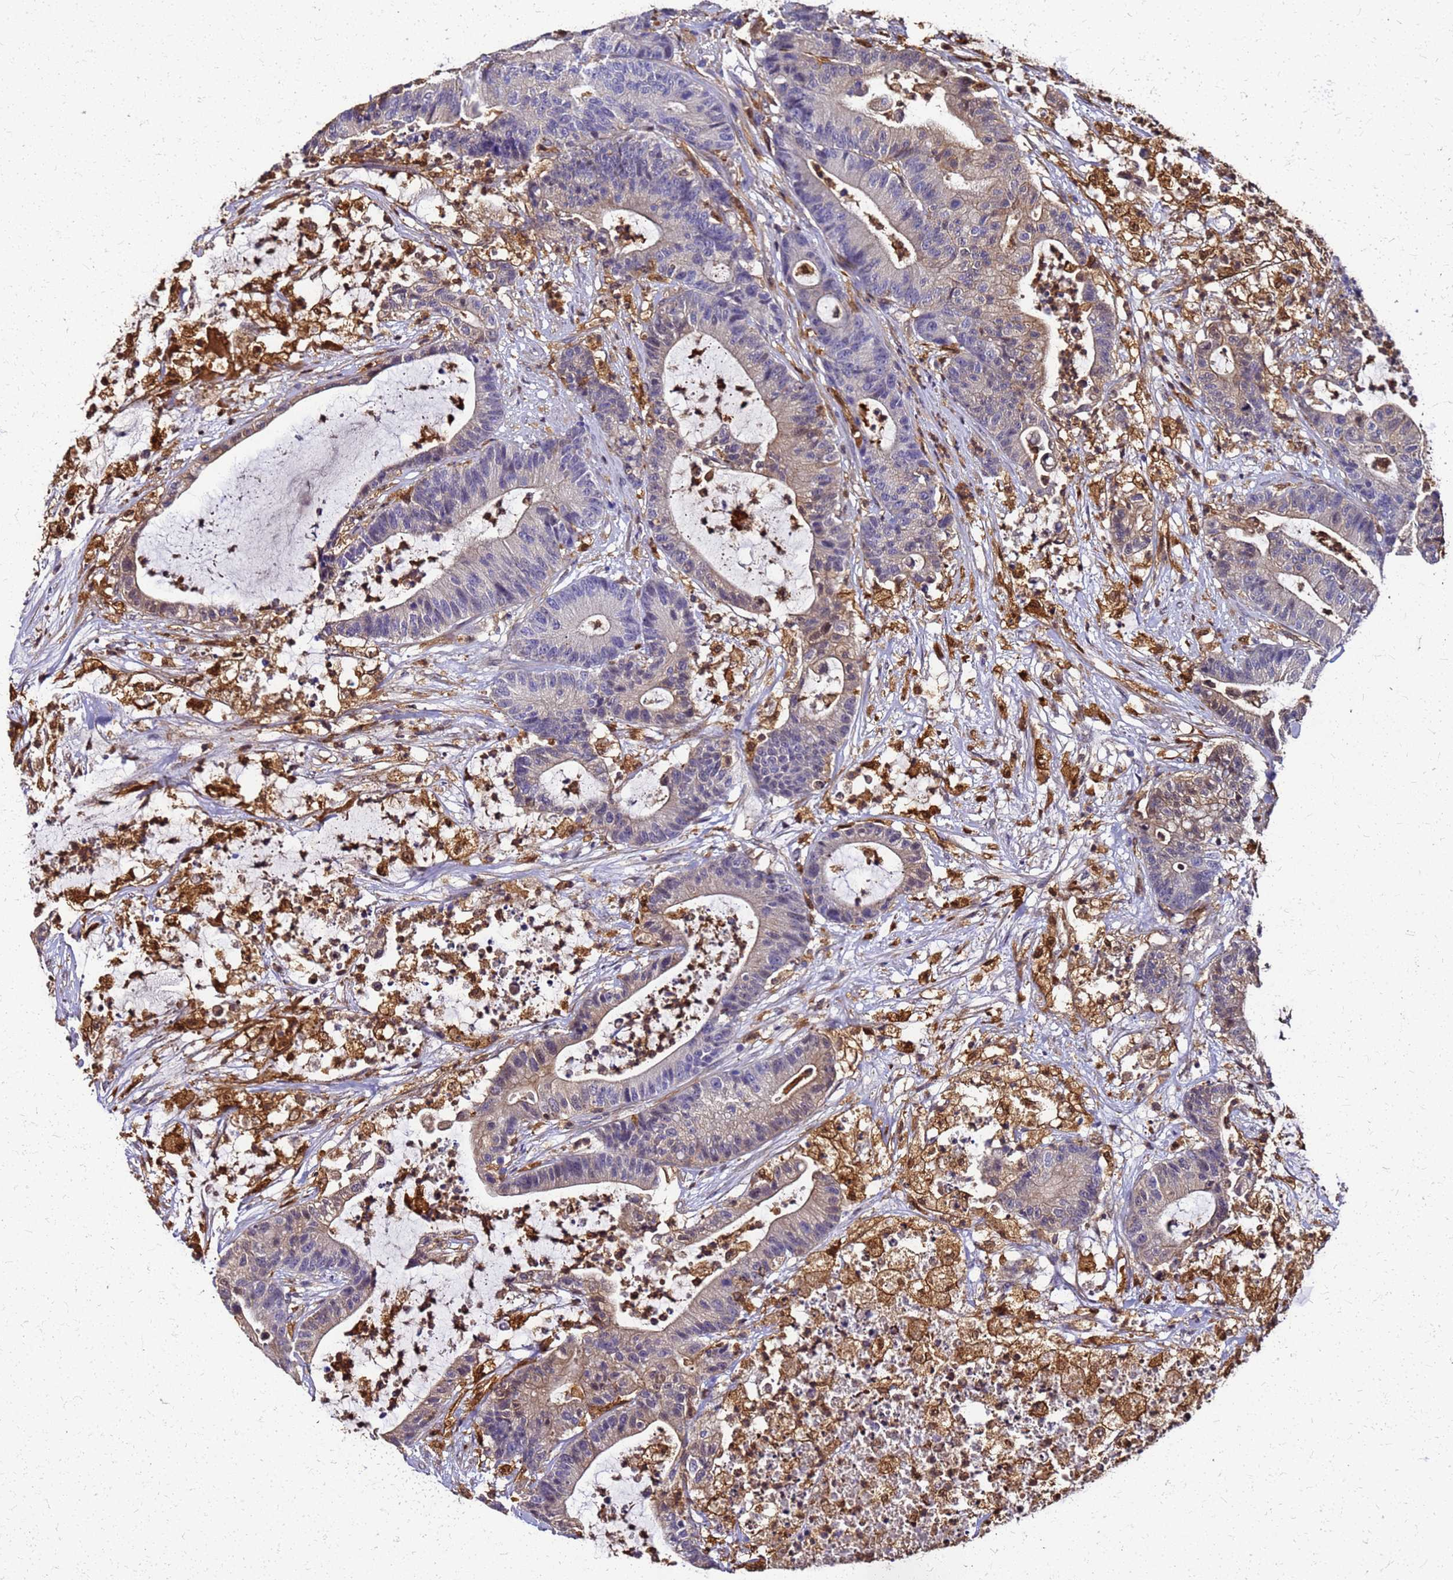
{"staining": {"intensity": "weak", "quantity": "<25%", "location": "cytoplasmic/membranous"}, "tissue": "colorectal cancer", "cell_type": "Tumor cells", "image_type": "cancer", "snomed": [{"axis": "morphology", "description": "Adenocarcinoma, NOS"}, {"axis": "topography", "description": "Colon"}], "caption": "The image demonstrates no significant staining in tumor cells of colorectal cancer (adenocarcinoma).", "gene": "S100A11", "patient": {"sex": "female", "age": 84}}